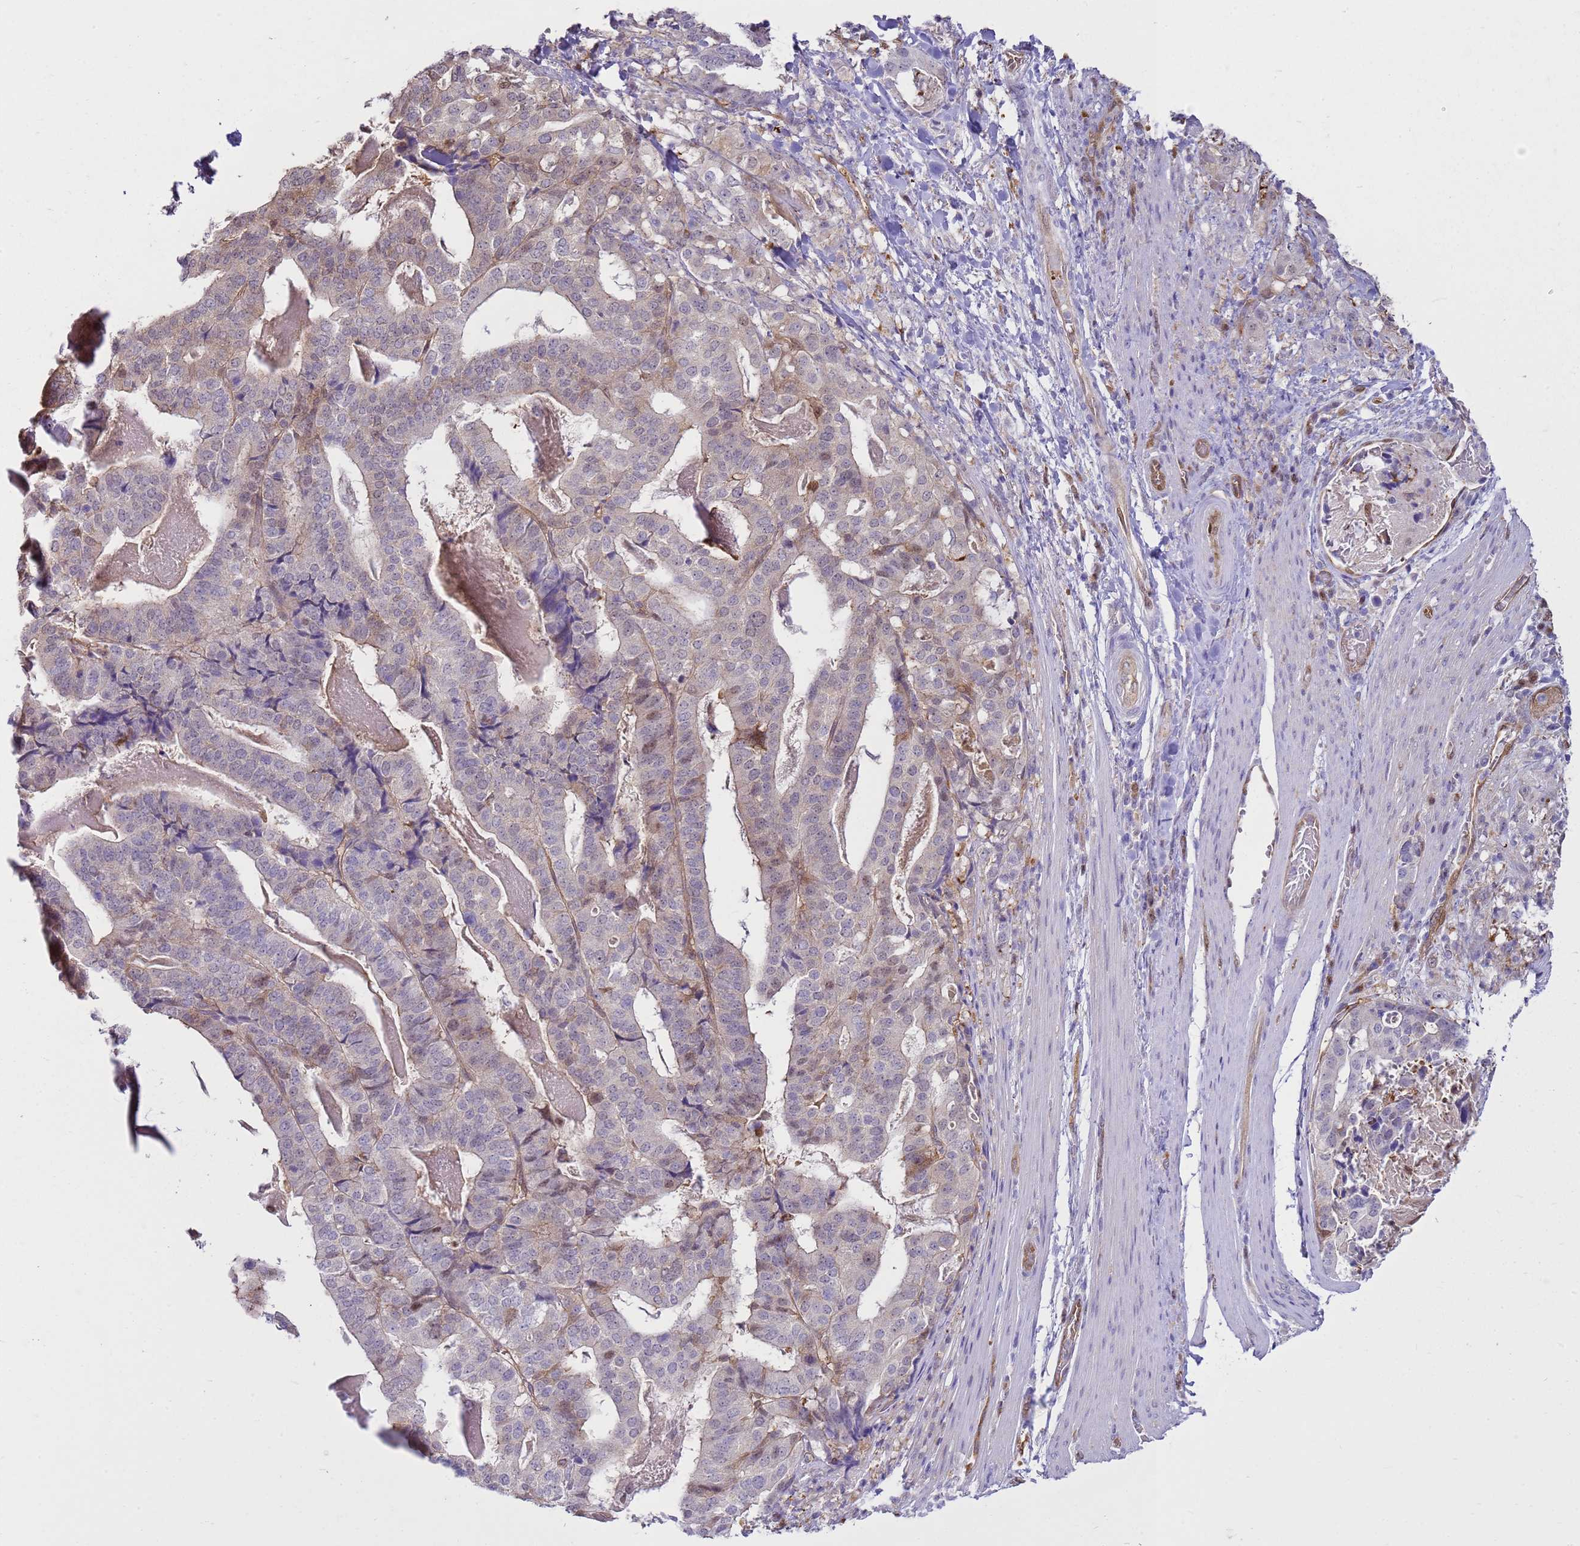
{"staining": {"intensity": "negative", "quantity": "none", "location": "none"}, "tissue": "stomach cancer", "cell_type": "Tumor cells", "image_type": "cancer", "snomed": [{"axis": "morphology", "description": "Adenocarcinoma, NOS"}, {"axis": "topography", "description": "Stomach"}], "caption": "This is a micrograph of IHC staining of adenocarcinoma (stomach), which shows no positivity in tumor cells.", "gene": "YWHAE", "patient": {"sex": "male", "age": 48}}